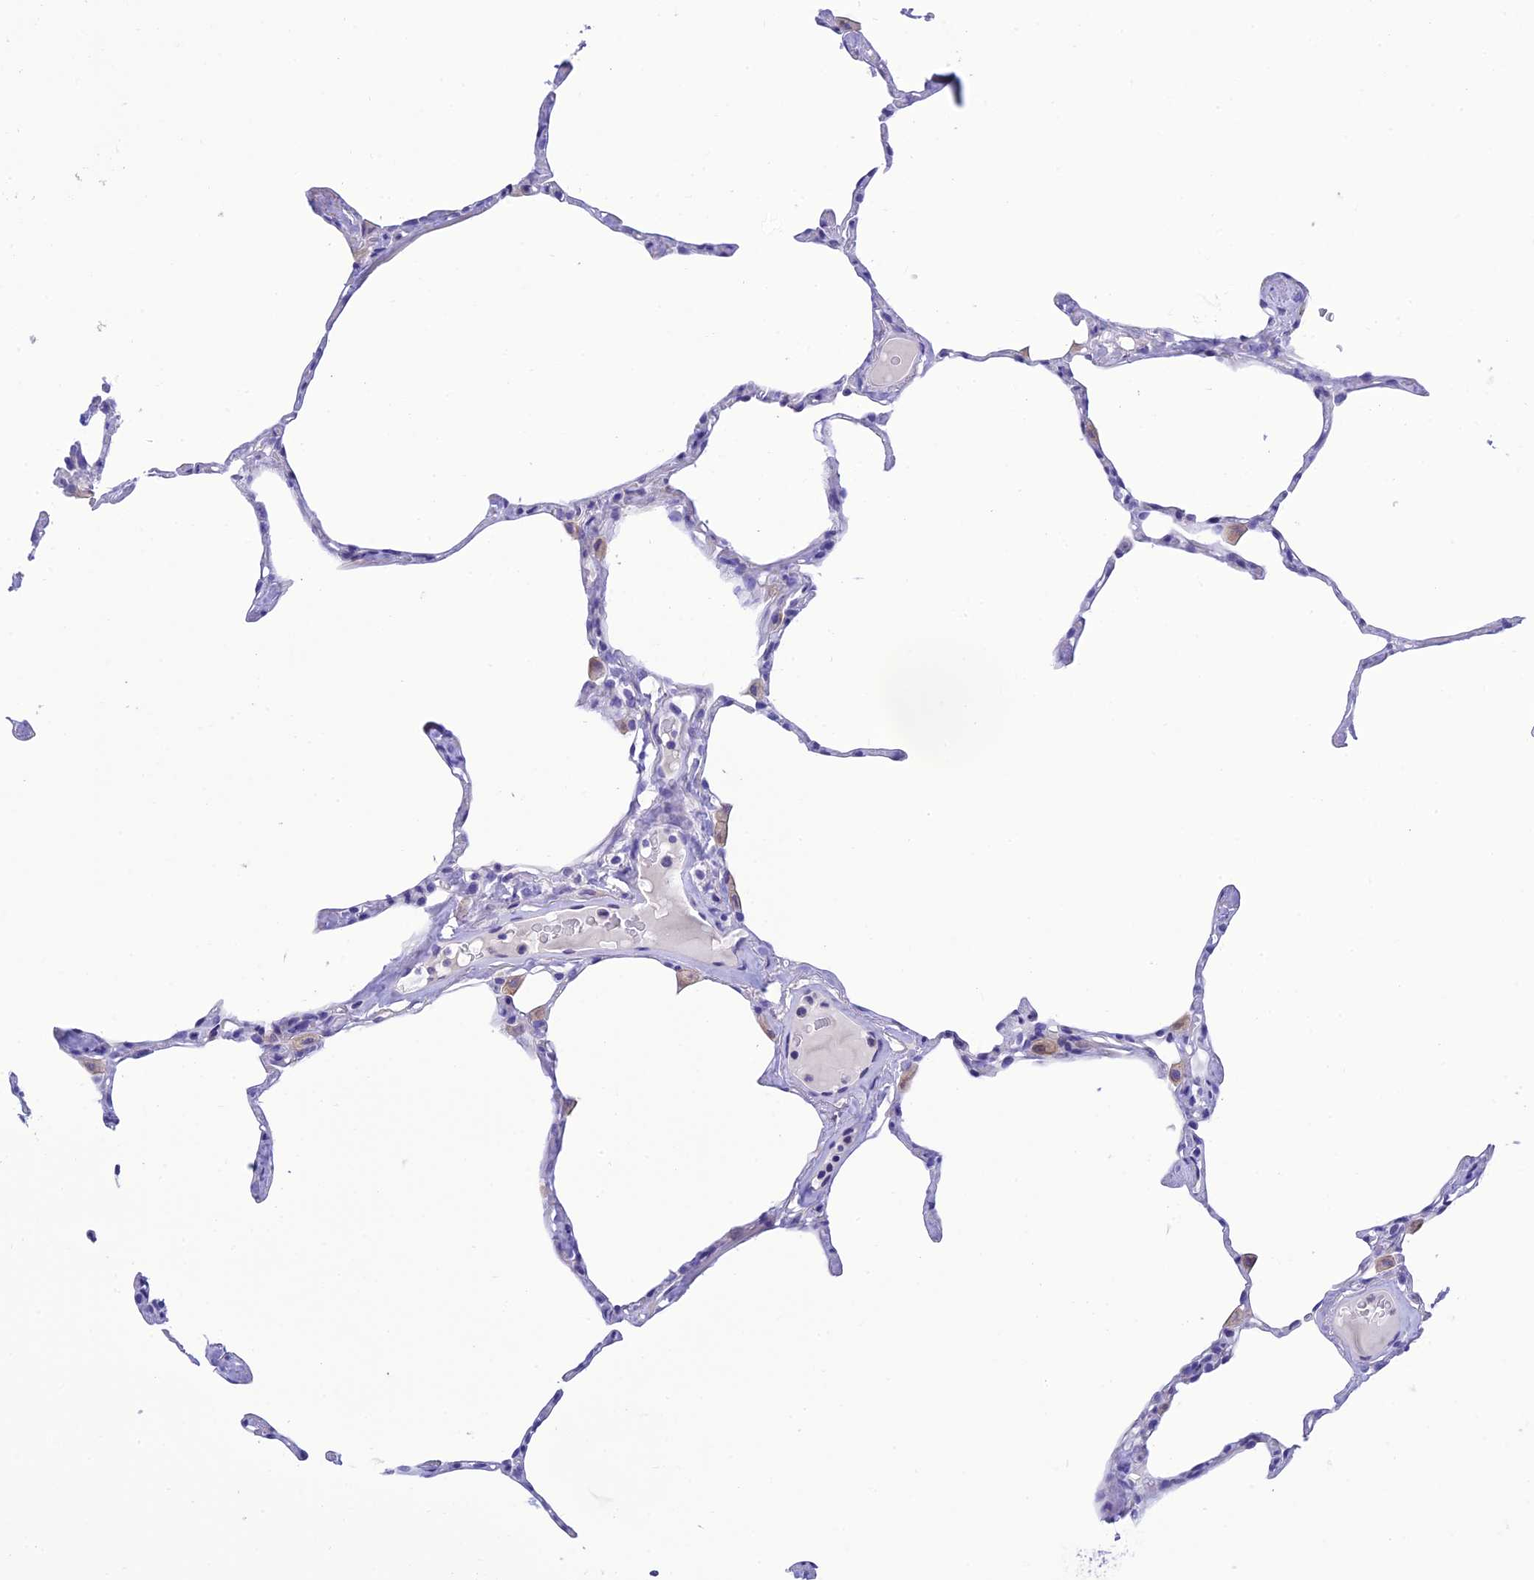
{"staining": {"intensity": "negative", "quantity": "none", "location": "none"}, "tissue": "lung", "cell_type": "Alveolar cells", "image_type": "normal", "snomed": [{"axis": "morphology", "description": "Normal tissue, NOS"}, {"axis": "topography", "description": "Lung"}], "caption": "This is a histopathology image of IHC staining of normal lung, which shows no expression in alveolar cells.", "gene": "C17orf67", "patient": {"sex": "male", "age": 65}}